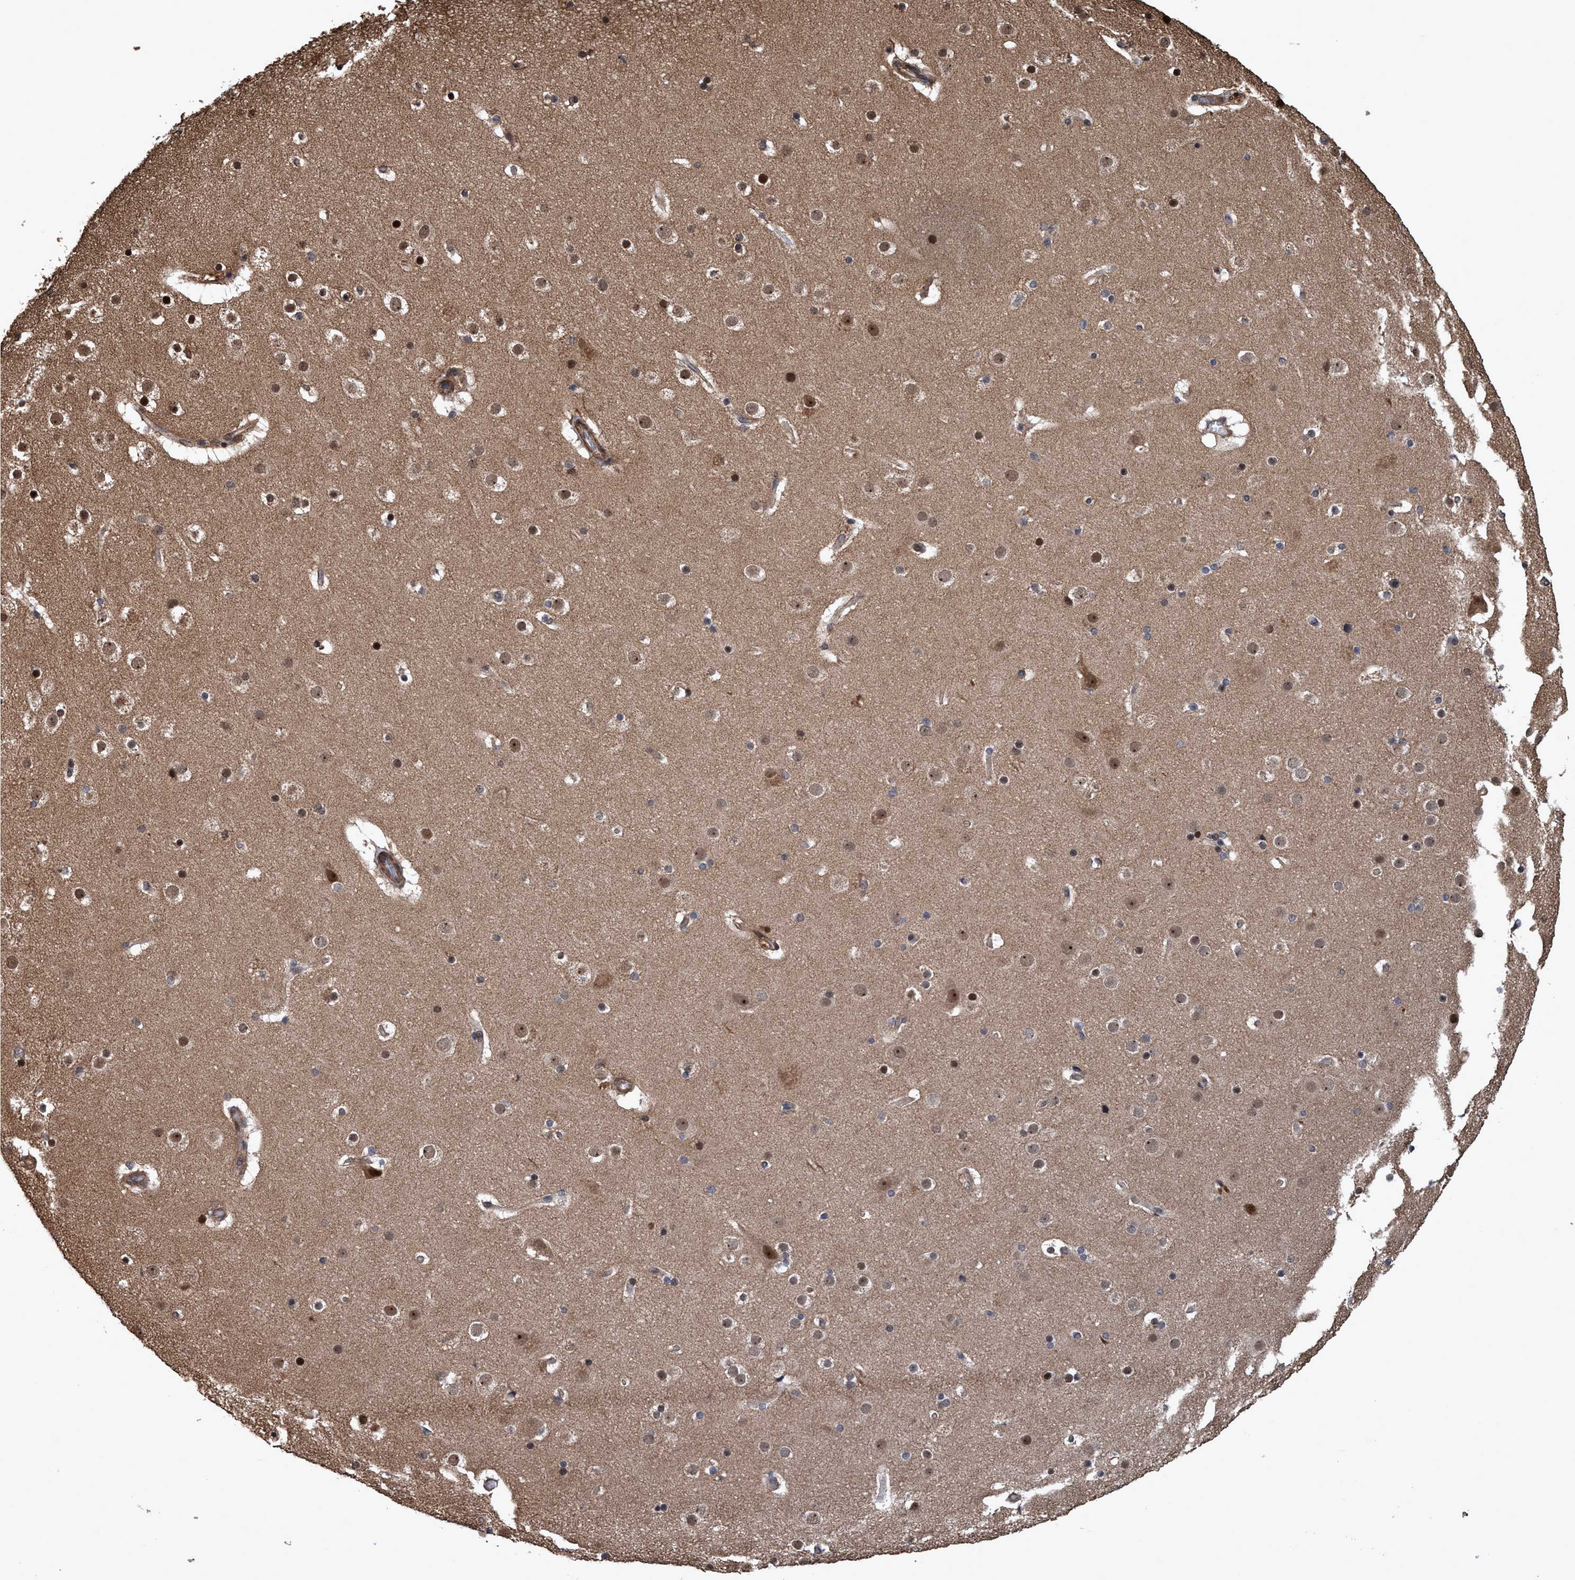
{"staining": {"intensity": "moderate", "quantity": ">75%", "location": "cytoplasmic/membranous"}, "tissue": "cerebral cortex", "cell_type": "Endothelial cells", "image_type": "normal", "snomed": [{"axis": "morphology", "description": "Normal tissue, NOS"}, {"axis": "topography", "description": "Cerebral cortex"}], "caption": "Immunohistochemical staining of normal cerebral cortex displays medium levels of moderate cytoplasmic/membranous staining in approximately >75% of endothelial cells.", "gene": "TRPC7", "patient": {"sex": "male", "age": 57}}